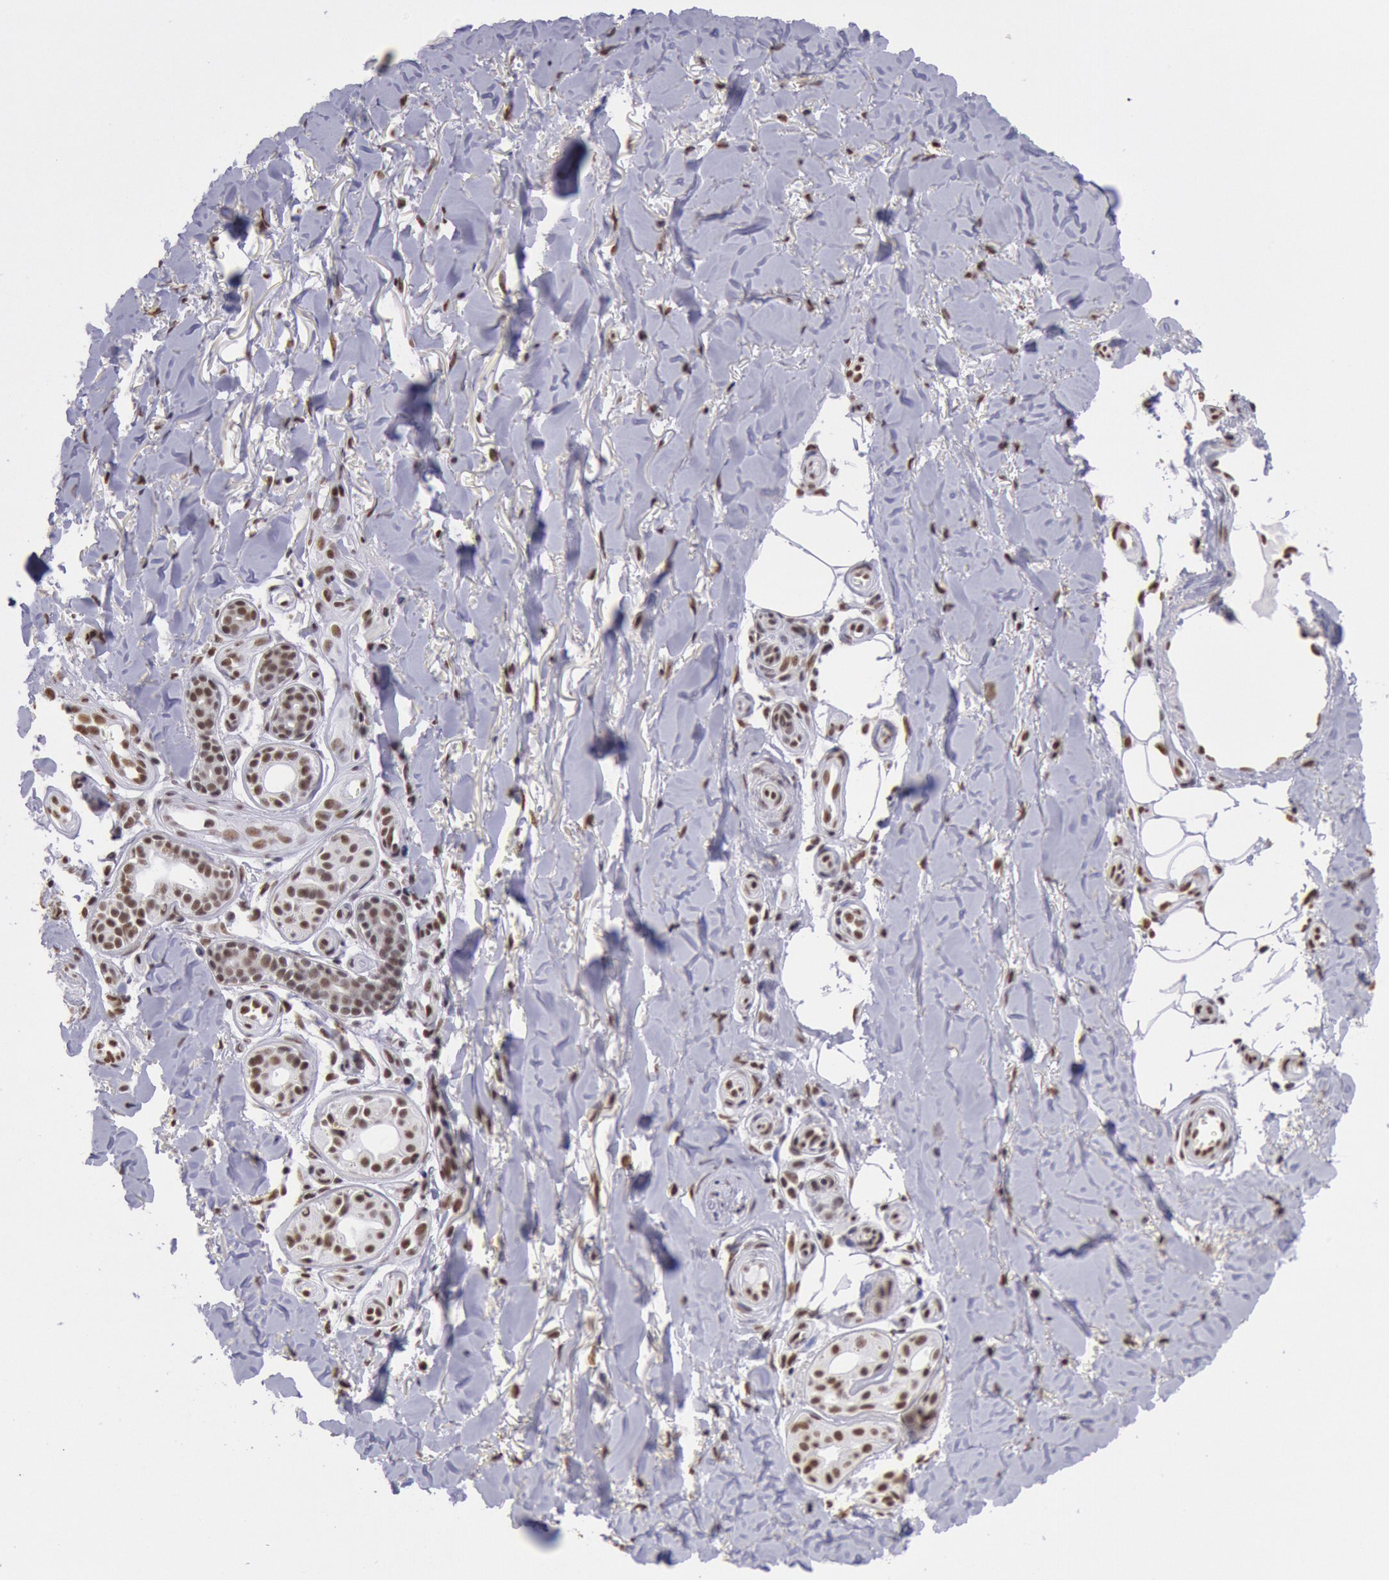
{"staining": {"intensity": "moderate", "quantity": ">75%", "location": "nuclear"}, "tissue": "skin cancer", "cell_type": "Tumor cells", "image_type": "cancer", "snomed": [{"axis": "morphology", "description": "Basal cell carcinoma"}, {"axis": "topography", "description": "Skin"}], "caption": "Protein expression analysis of skin cancer (basal cell carcinoma) reveals moderate nuclear positivity in approximately >75% of tumor cells.", "gene": "SNRPD3", "patient": {"sex": "male", "age": 81}}